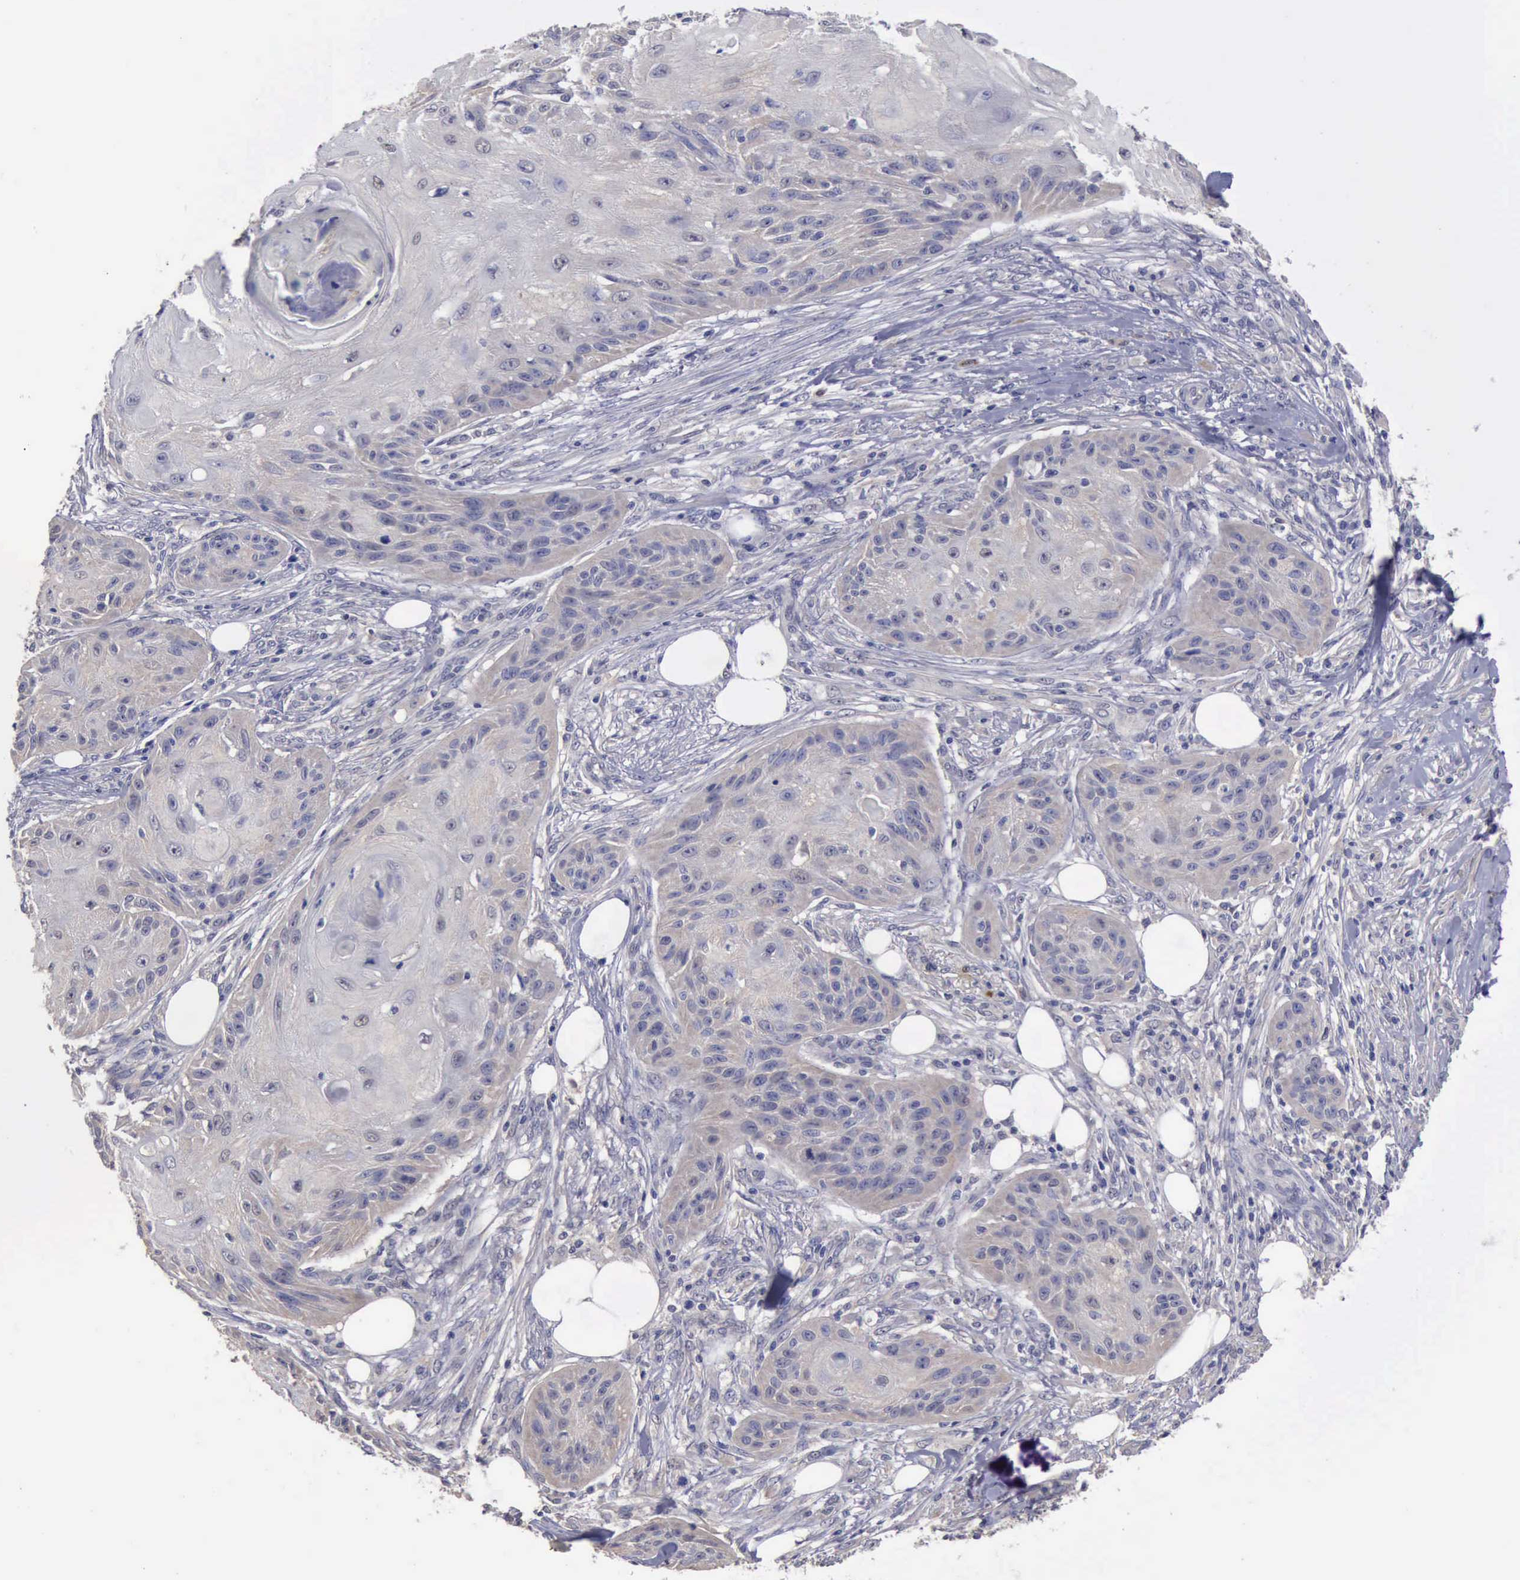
{"staining": {"intensity": "negative", "quantity": "none", "location": "none"}, "tissue": "skin cancer", "cell_type": "Tumor cells", "image_type": "cancer", "snomed": [{"axis": "morphology", "description": "Squamous cell carcinoma, NOS"}, {"axis": "topography", "description": "Skin"}], "caption": "This histopathology image is of skin cancer stained with immunohistochemistry to label a protein in brown with the nuclei are counter-stained blue. There is no expression in tumor cells.", "gene": "PHKA1", "patient": {"sex": "female", "age": 88}}